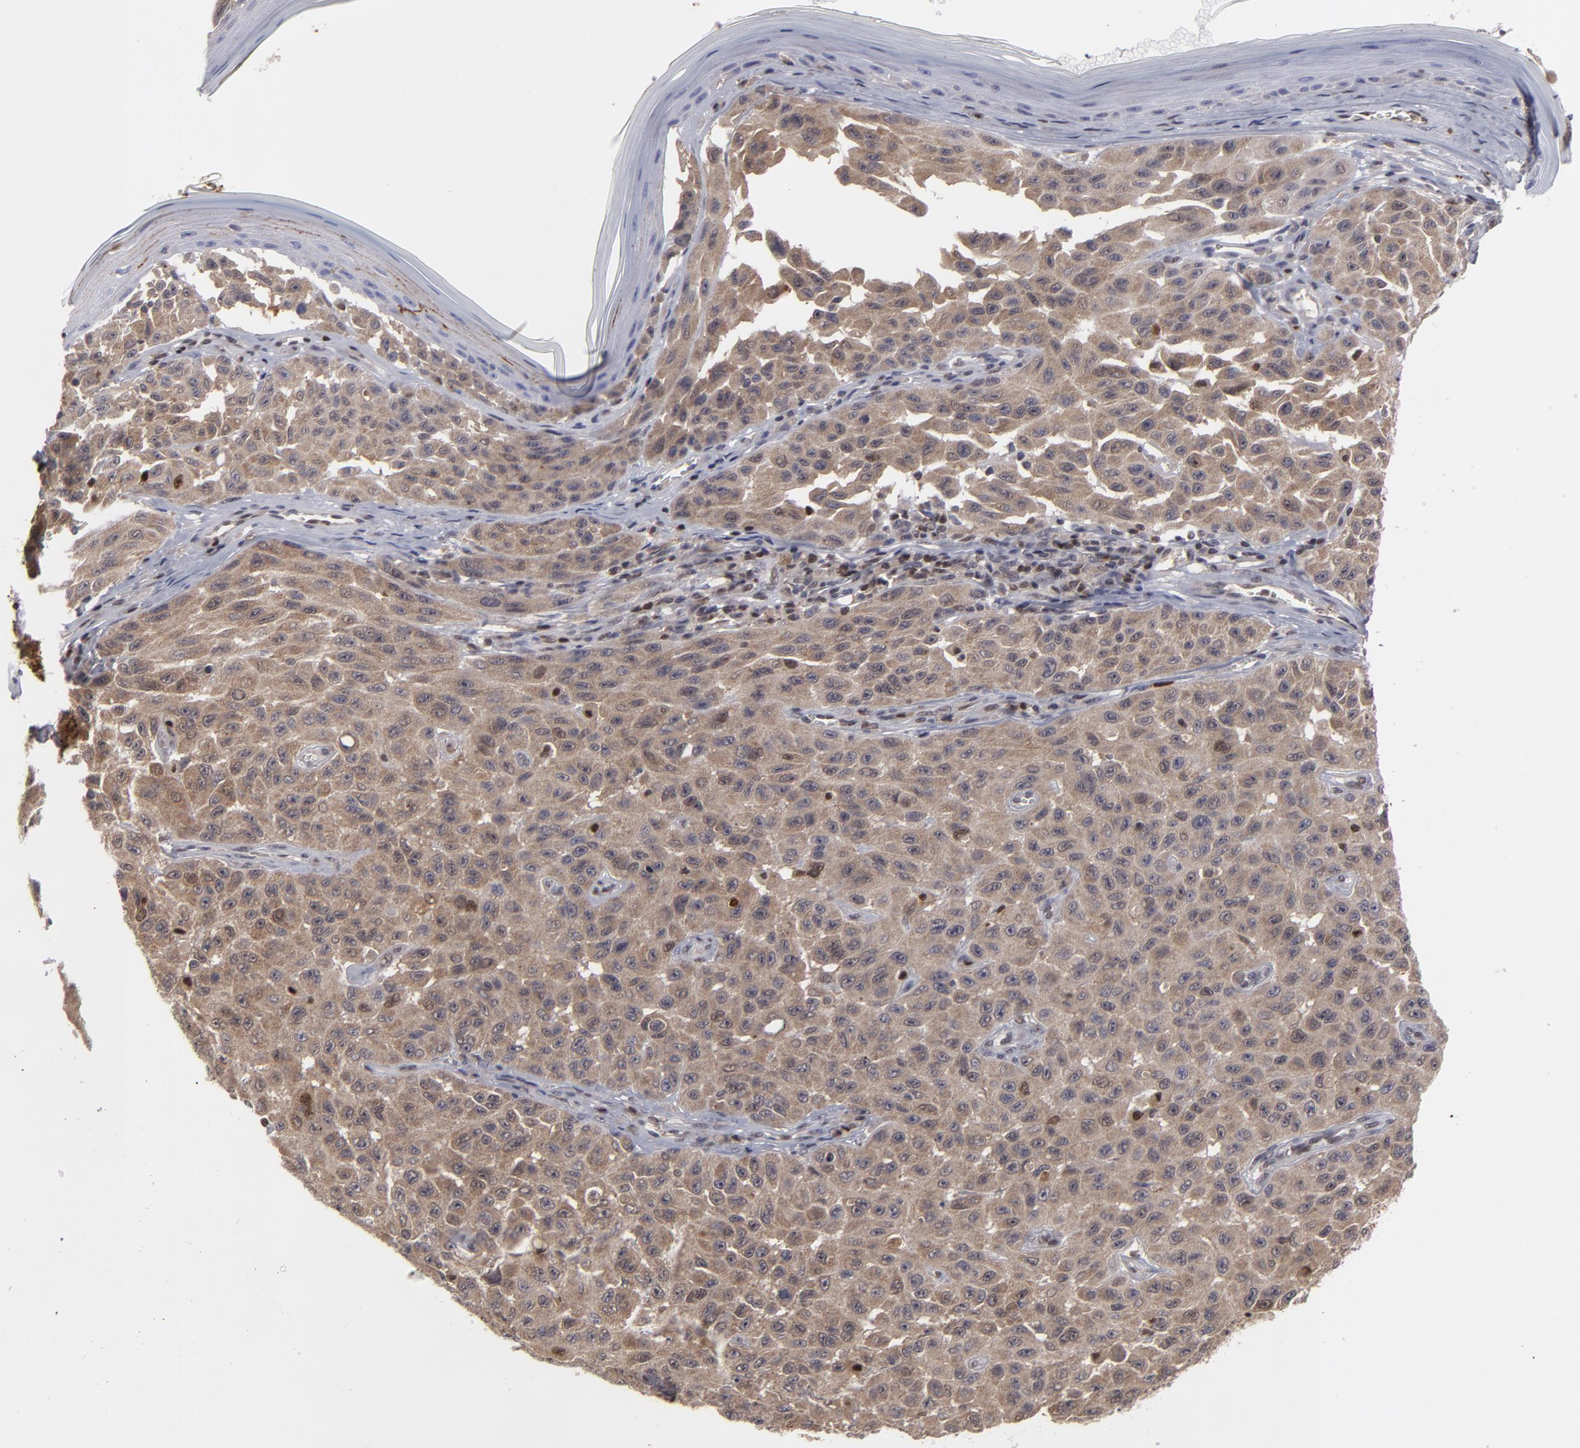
{"staining": {"intensity": "moderate", "quantity": ">75%", "location": "cytoplasmic/membranous,nuclear"}, "tissue": "melanoma", "cell_type": "Tumor cells", "image_type": "cancer", "snomed": [{"axis": "morphology", "description": "Malignant melanoma, NOS"}, {"axis": "topography", "description": "Skin"}], "caption": "Immunohistochemical staining of melanoma shows medium levels of moderate cytoplasmic/membranous and nuclear protein positivity in about >75% of tumor cells.", "gene": "GSR", "patient": {"sex": "male", "age": 30}}